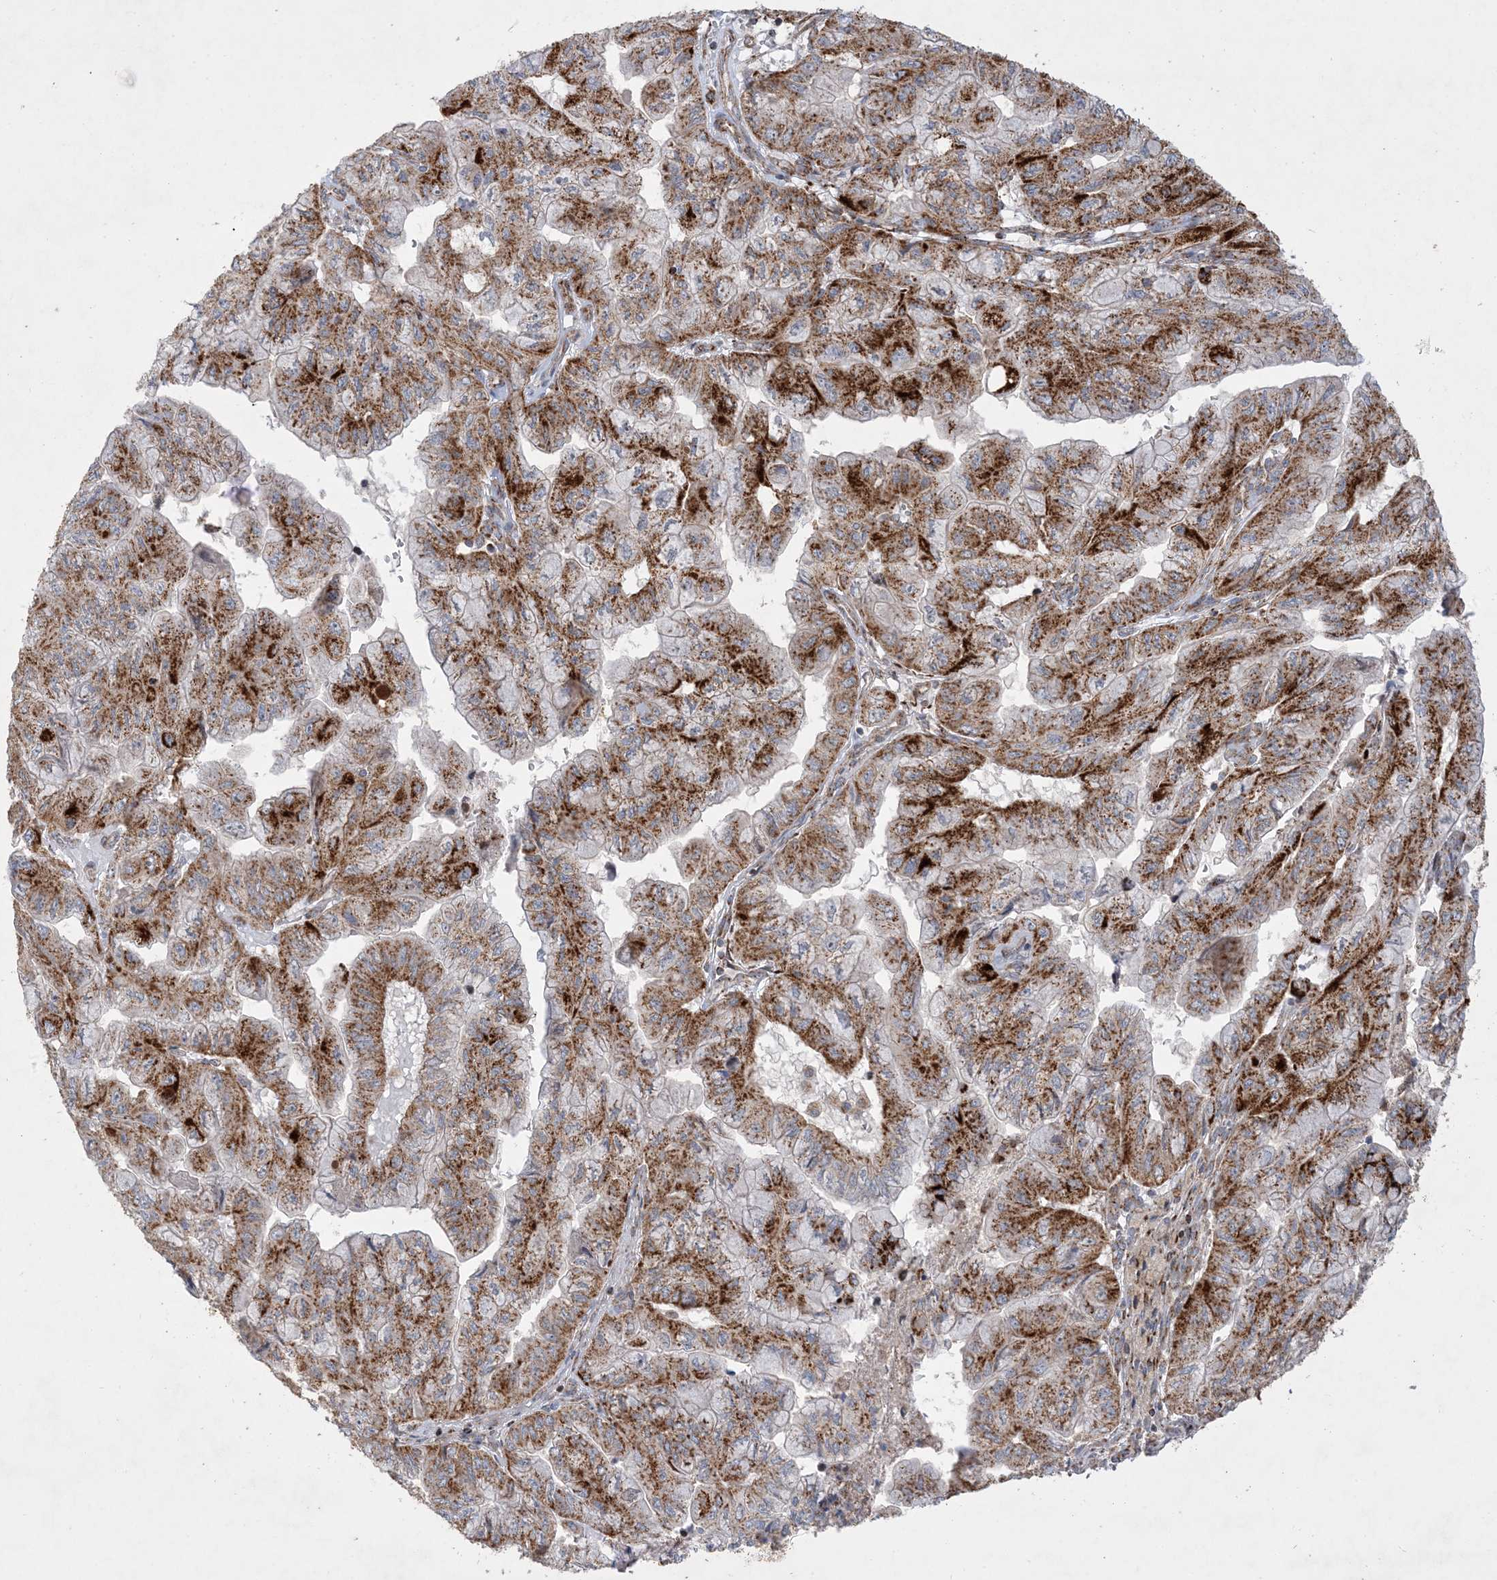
{"staining": {"intensity": "strong", "quantity": ">75%", "location": "cytoplasmic/membranous"}, "tissue": "pancreatic cancer", "cell_type": "Tumor cells", "image_type": "cancer", "snomed": [{"axis": "morphology", "description": "Adenocarcinoma, NOS"}, {"axis": "topography", "description": "Pancreas"}], "caption": "This histopathology image exhibits immunohistochemistry staining of adenocarcinoma (pancreatic), with high strong cytoplasmic/membranous expression in approximately >75% of tumor cells.", "gene": "NDUFAF3", "patient": {"sex": "male", "age": 51}}